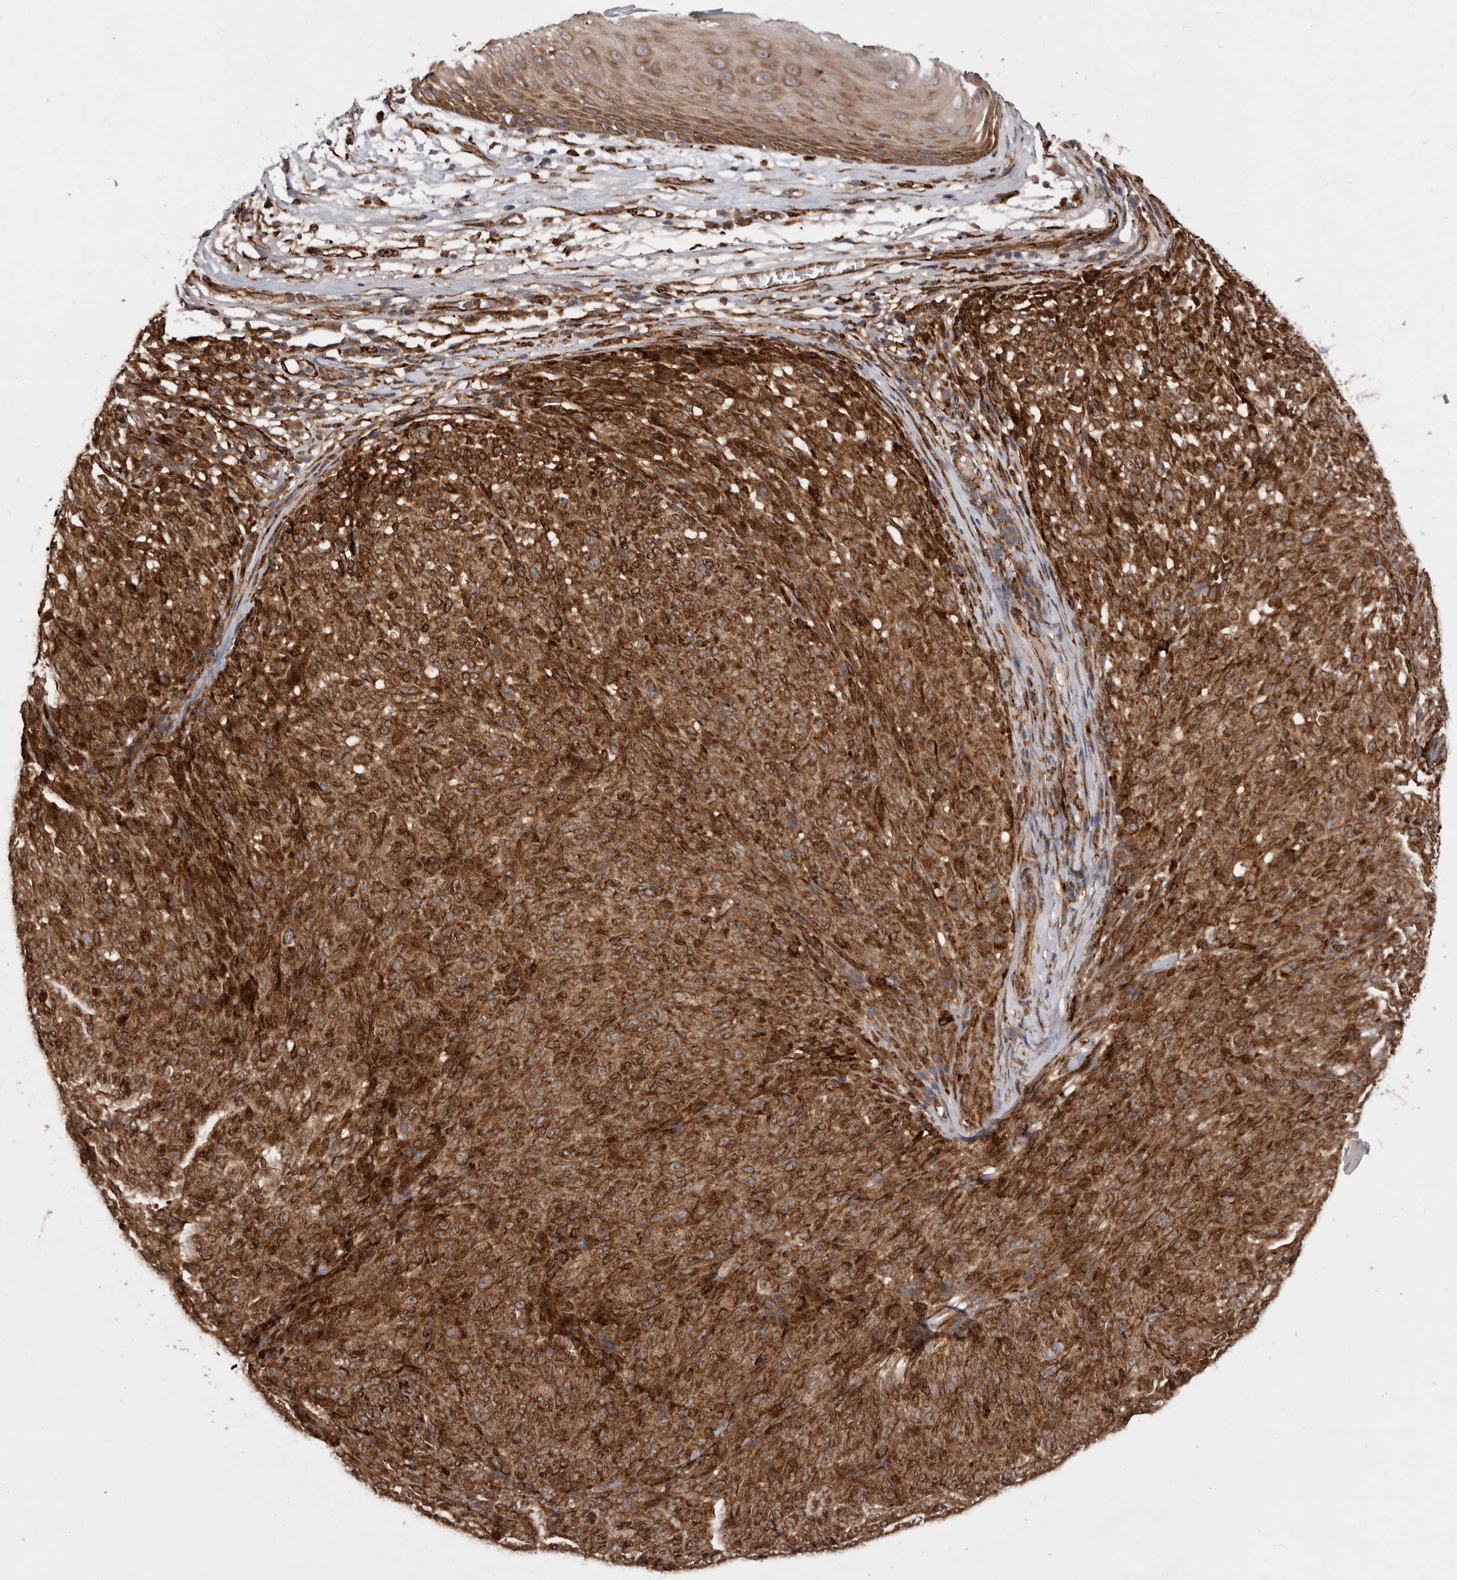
{"staining": {"intensity": "strong", "quantity": ">75%", "location": "cytoplasmic/membranous"}, "tissue": "melanoma", "cell_type": "Tumor cells", "image_type": "cancer", "snomed": [{"axis": "morphology", "description": "Malignant melanoma, NOS"}, {"axis": "topography", "description": "Skin"}], "caption": "Approximately >75% of tumor cells in human melanoma display strong cytoplasmic/membranous protein staining as visualized by brown immunohistochemical staining.", "gene": "FLAD1", "patient": {"sex": "female", "age": 82}}